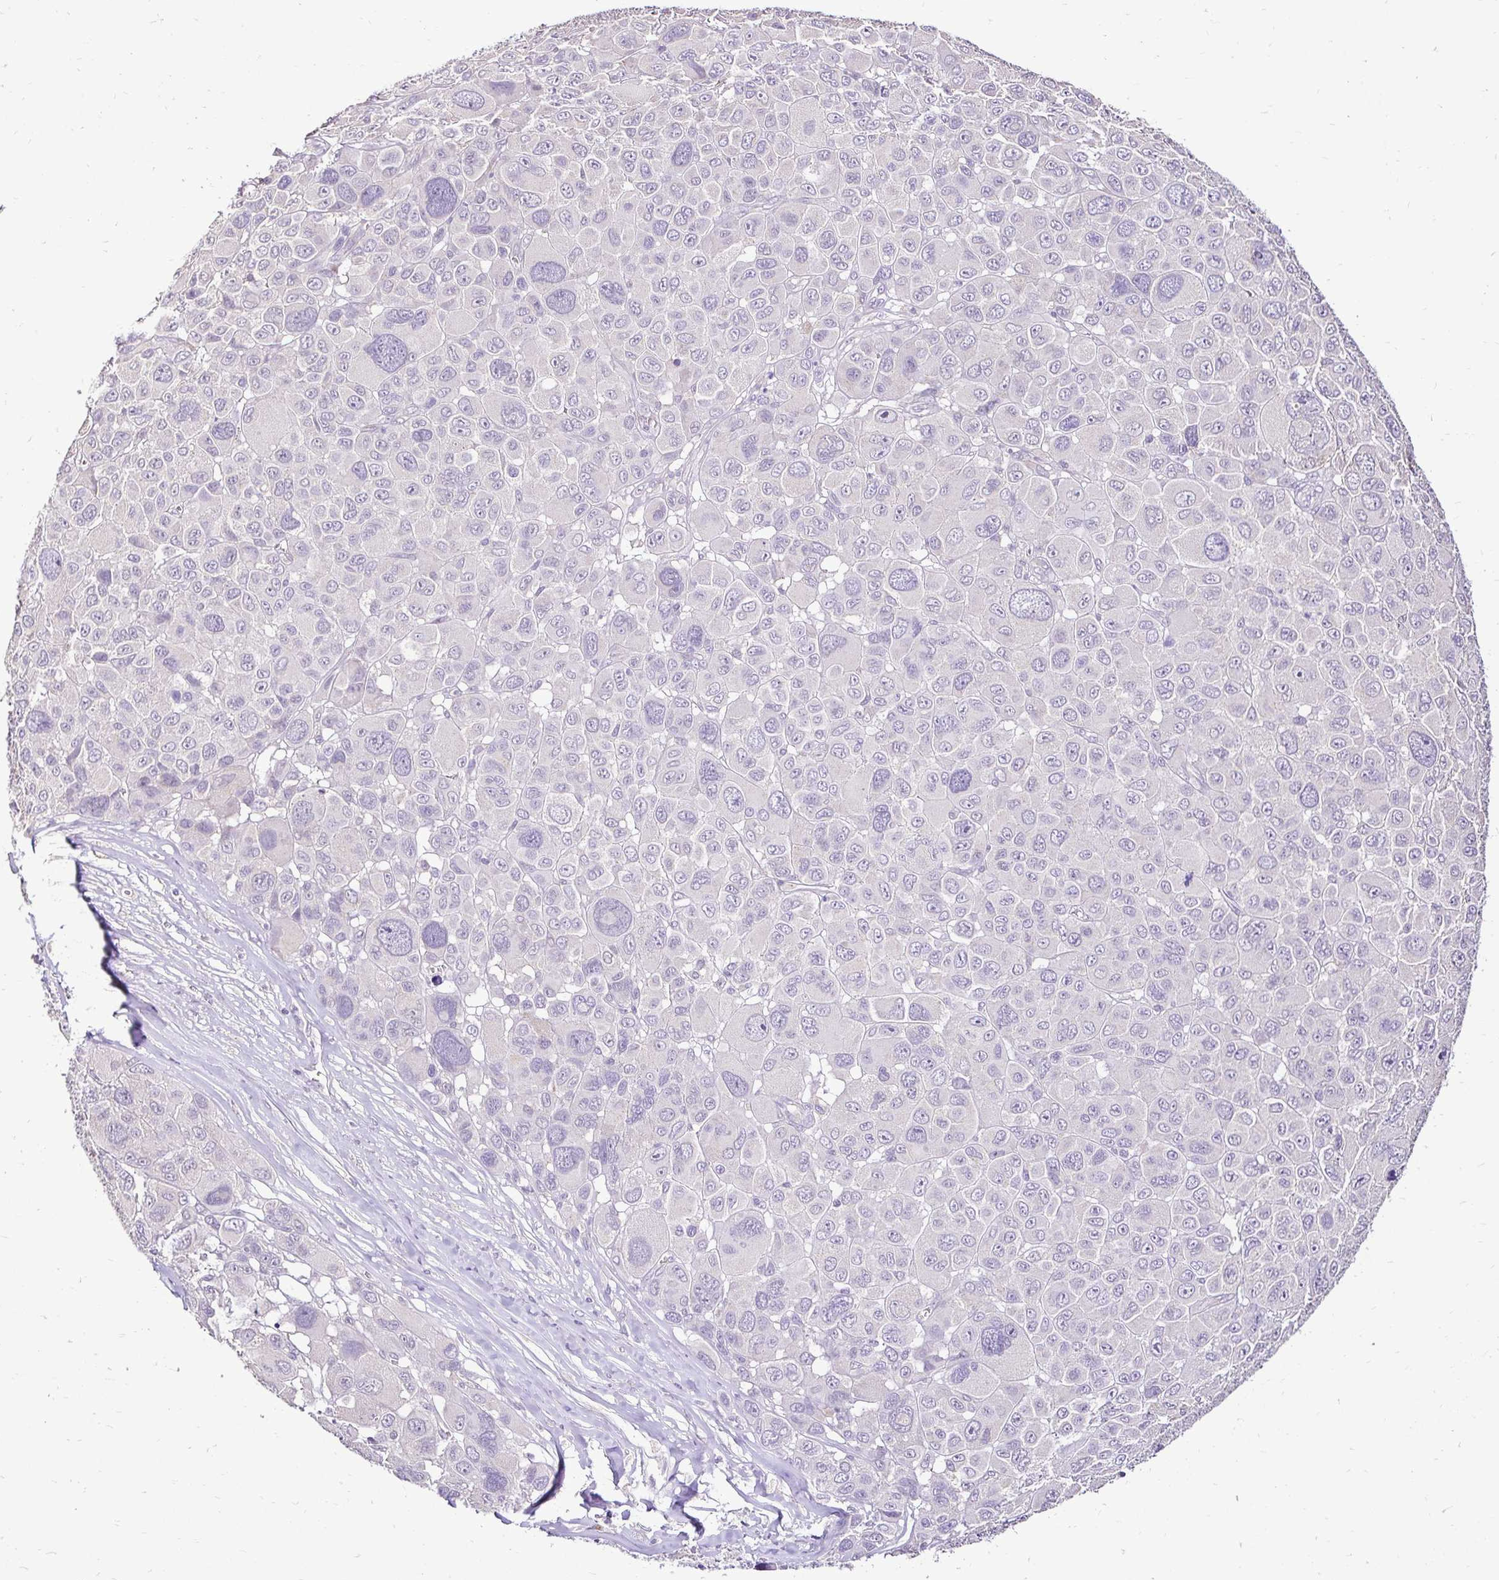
{"staining": {"intensity": "negative", "quantity": "none", "location": "none"}, "tissue": "melanoma", "cell_type": "Tumor cells", "image_type": "cancer", "snomed": [{"axis": "morphology", "description": "Malignant melanoma, NOS"}, {"axis": "topography", "description": "Skin"}], "caption": "The IHC image has no significant expression in tumor cells of malignant melanoma tissue.", "gene": "KIAA1210", "patient": {"sex": "female", "age": 66}}